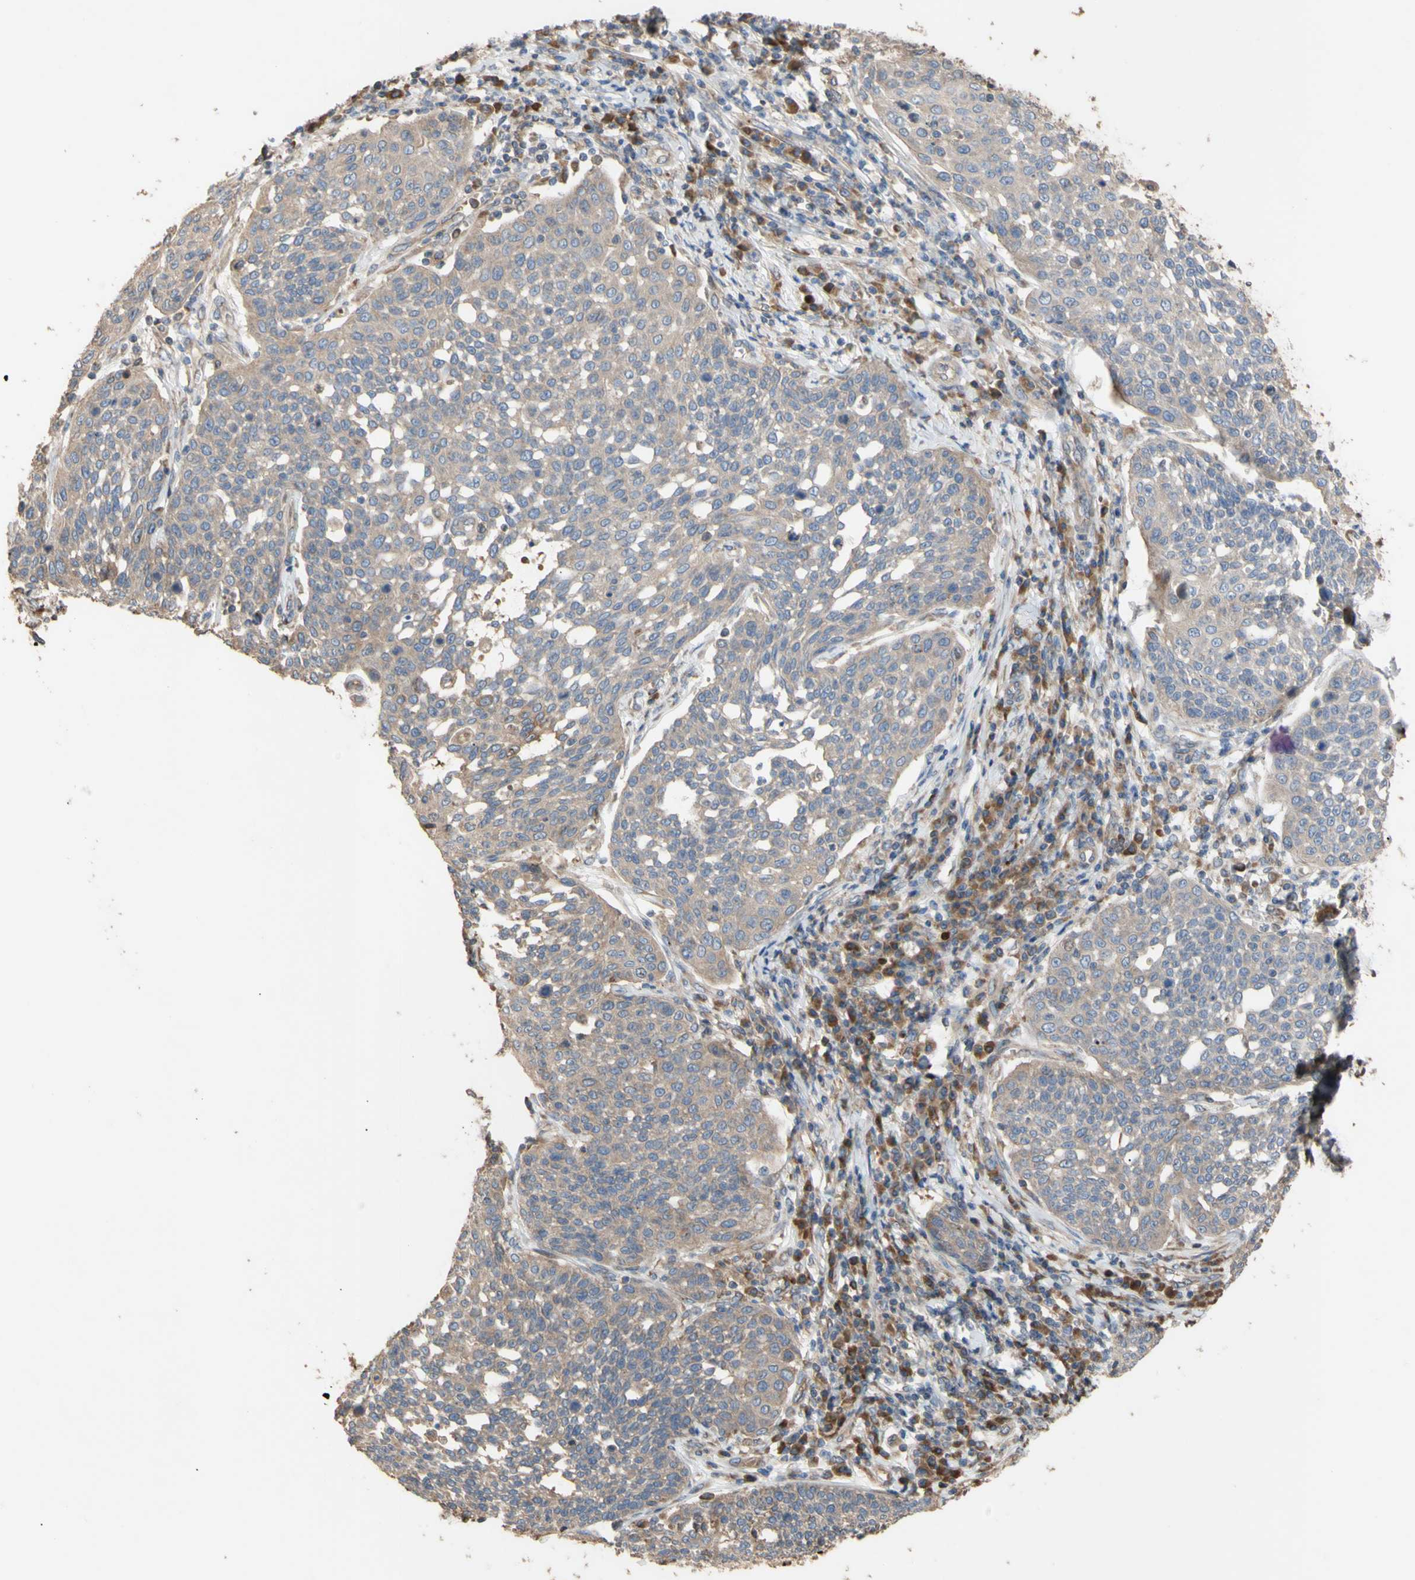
{"staining": {"intensity": "weak", "quantity": ">75%", "location": "cytoplasmic/membranous"}, "tissue": "cervical cancer", "cell_type": "Tumor cells", "image_type": "cancer", "snomed": [{"axis": "morphology", "description": "Squamous cell carcinoma, NOS"}, {"axis": "topography", "description": "Cervix"}], "caption": "This micrograph exhibits IHC staining of human cervical squamous cell carcinoma, with low weak cytoplasmic/membranous staining in approximately >75% of tumor cells.", "gene": "NECTIN3", "patient": {"sex": "female", "age": 34}}